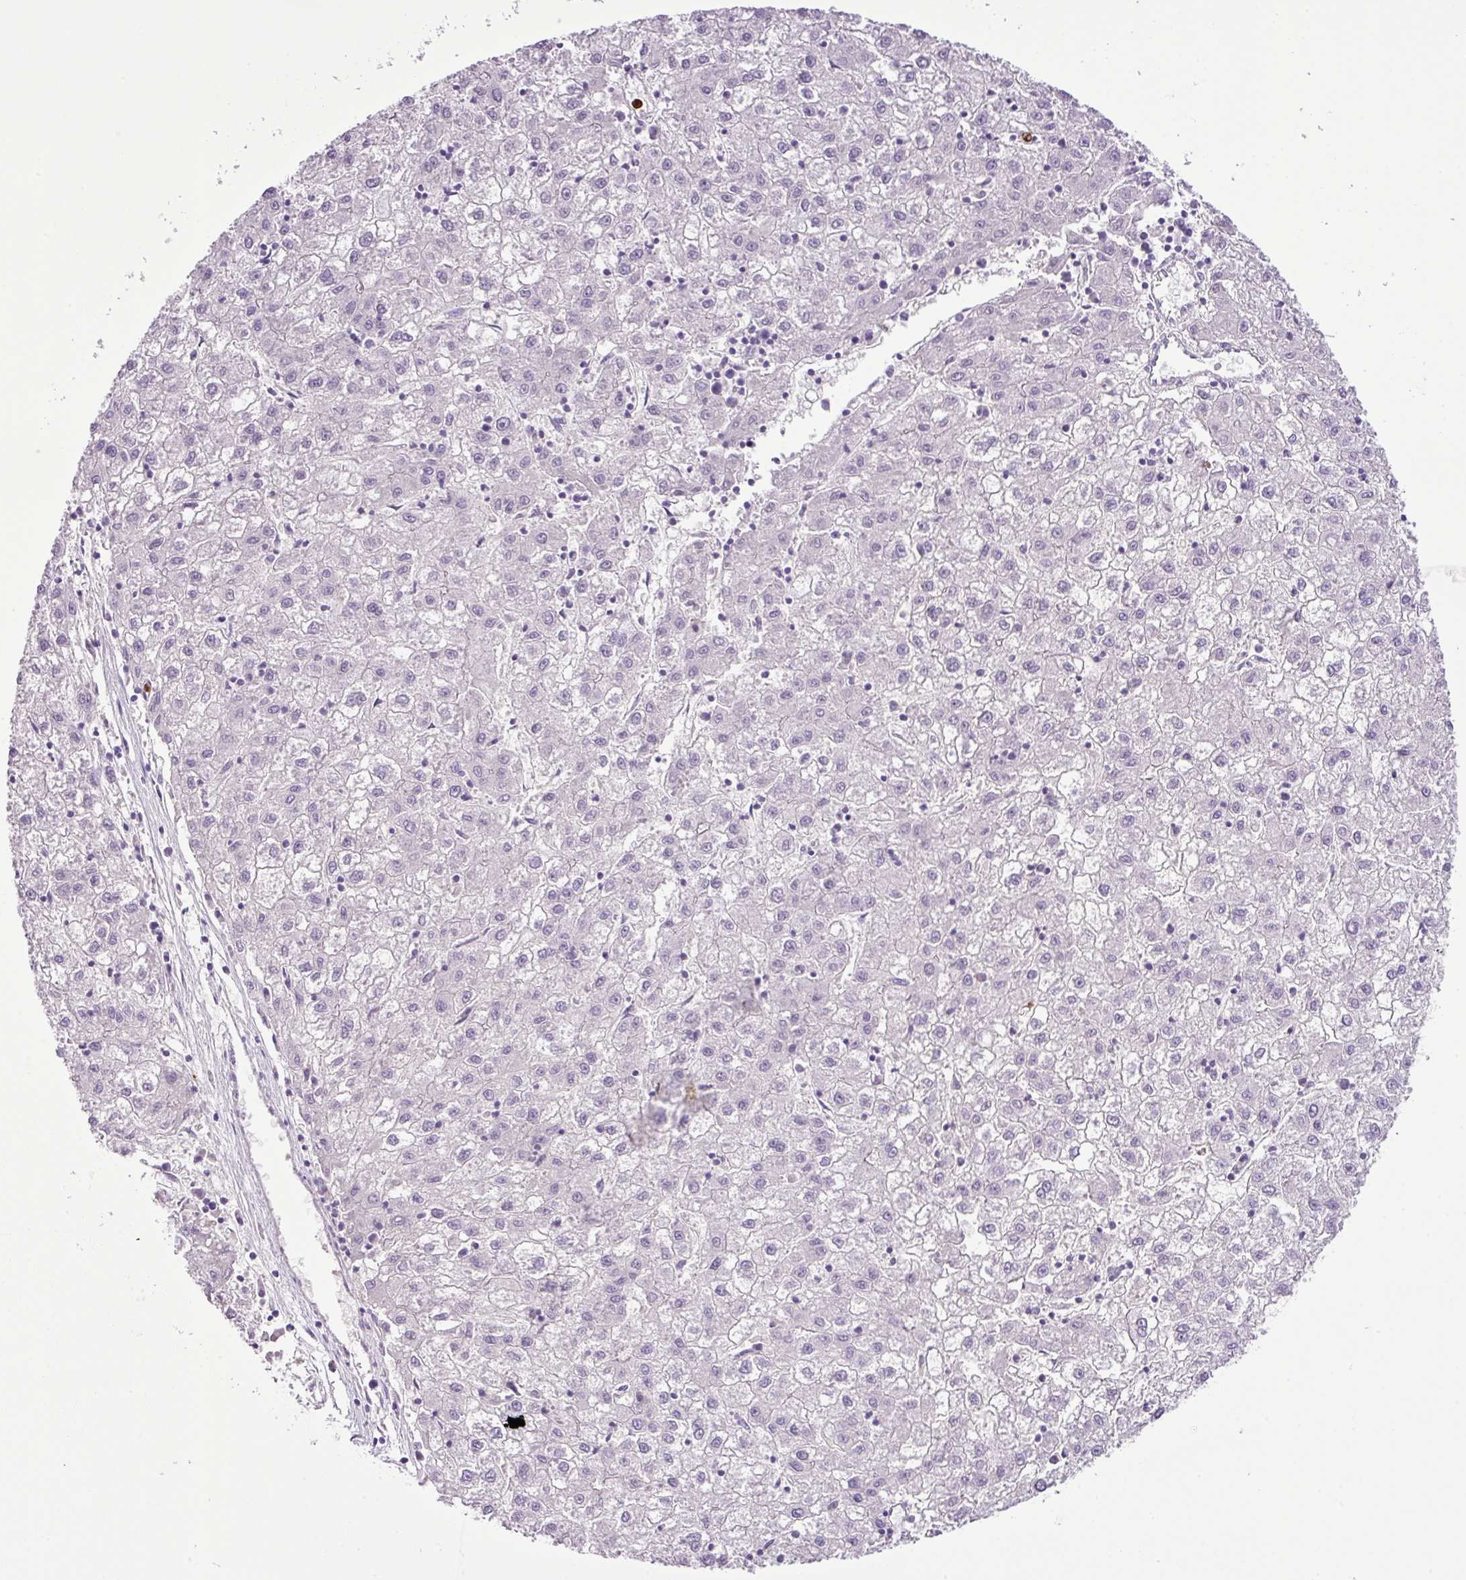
{"staining": {"intensity": "negative", "quantity": "none", "location": "none"}, "tissue": "liver cancer", "cell_type": "Tumor cells", "image_type": "cancer", "snomed": [{"axis": "morphology", "description": "Carcinoma, Hepatocellular, NOS"}, {"axis": "topography", "description": "Liver"}], "caption": "This photomicrograph is of liver cancer (hepatocellular carcinoma) stained with immunohistochemistry (IHC) to label a protein in brown with the nuclei are counter-stained blue. There is no staining in tumor cells.", "gene": "HTR3E", "patient": {"sex": "male", "age": 72}}